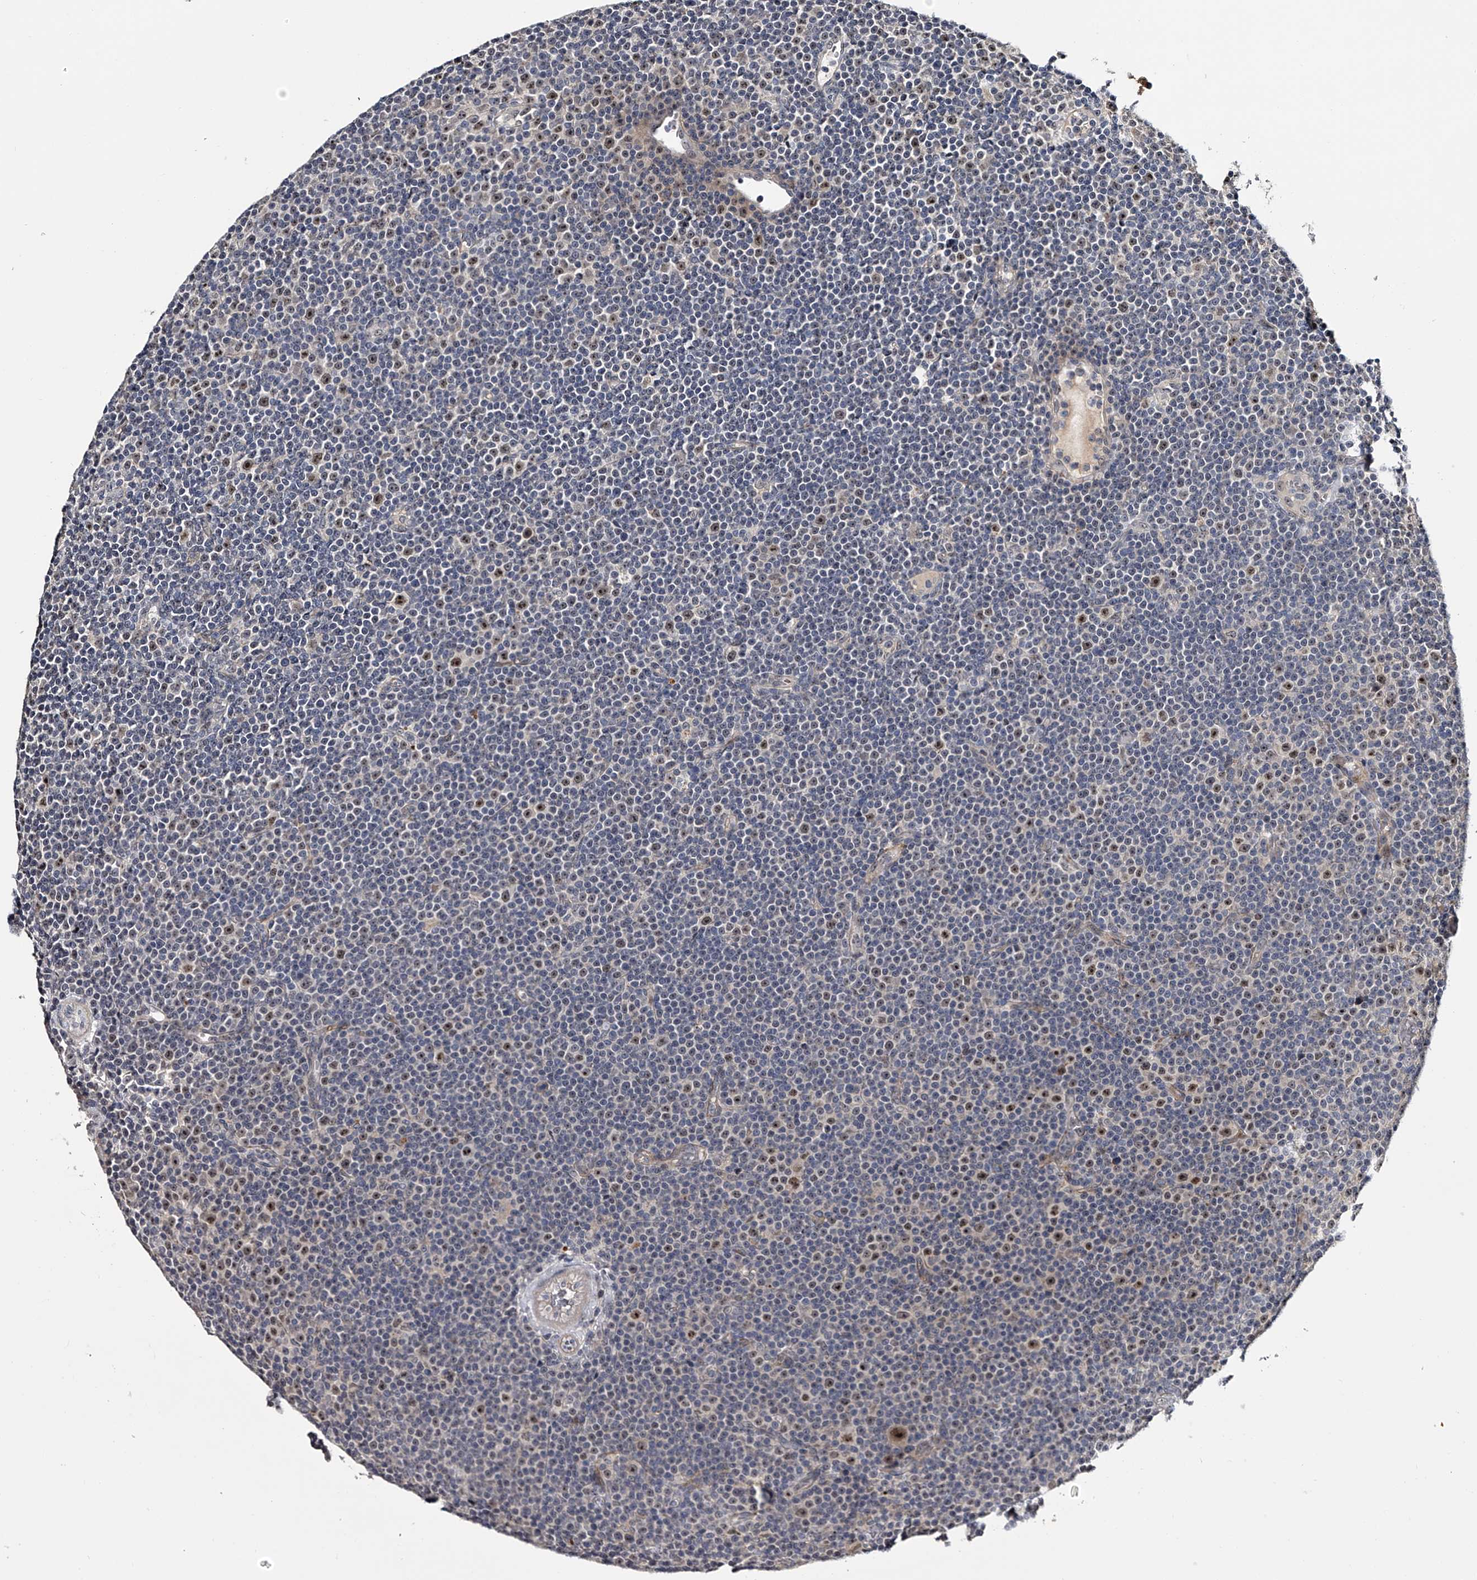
{"staining": {"intensity": "moderate", "quantity": "<25%", "location": "nuclear"}, "tissue": "lymphoma", "cell_type": "Tumor cells", "image_type": "cancer", "snomed": [{"axis": "morphology", "description": "Malignant lymphoma, non-Hodgkin's type, Low grade"}, {"axis": "topography", "description": "Lymph node"}], "caption": "Human lymphoma stained for a protein (brown) reveals moderate nuclear positive expression in approximately <25% of tumor cells.", "gene": "MDN1", "patient": {"sex": "female", "age": 67}}